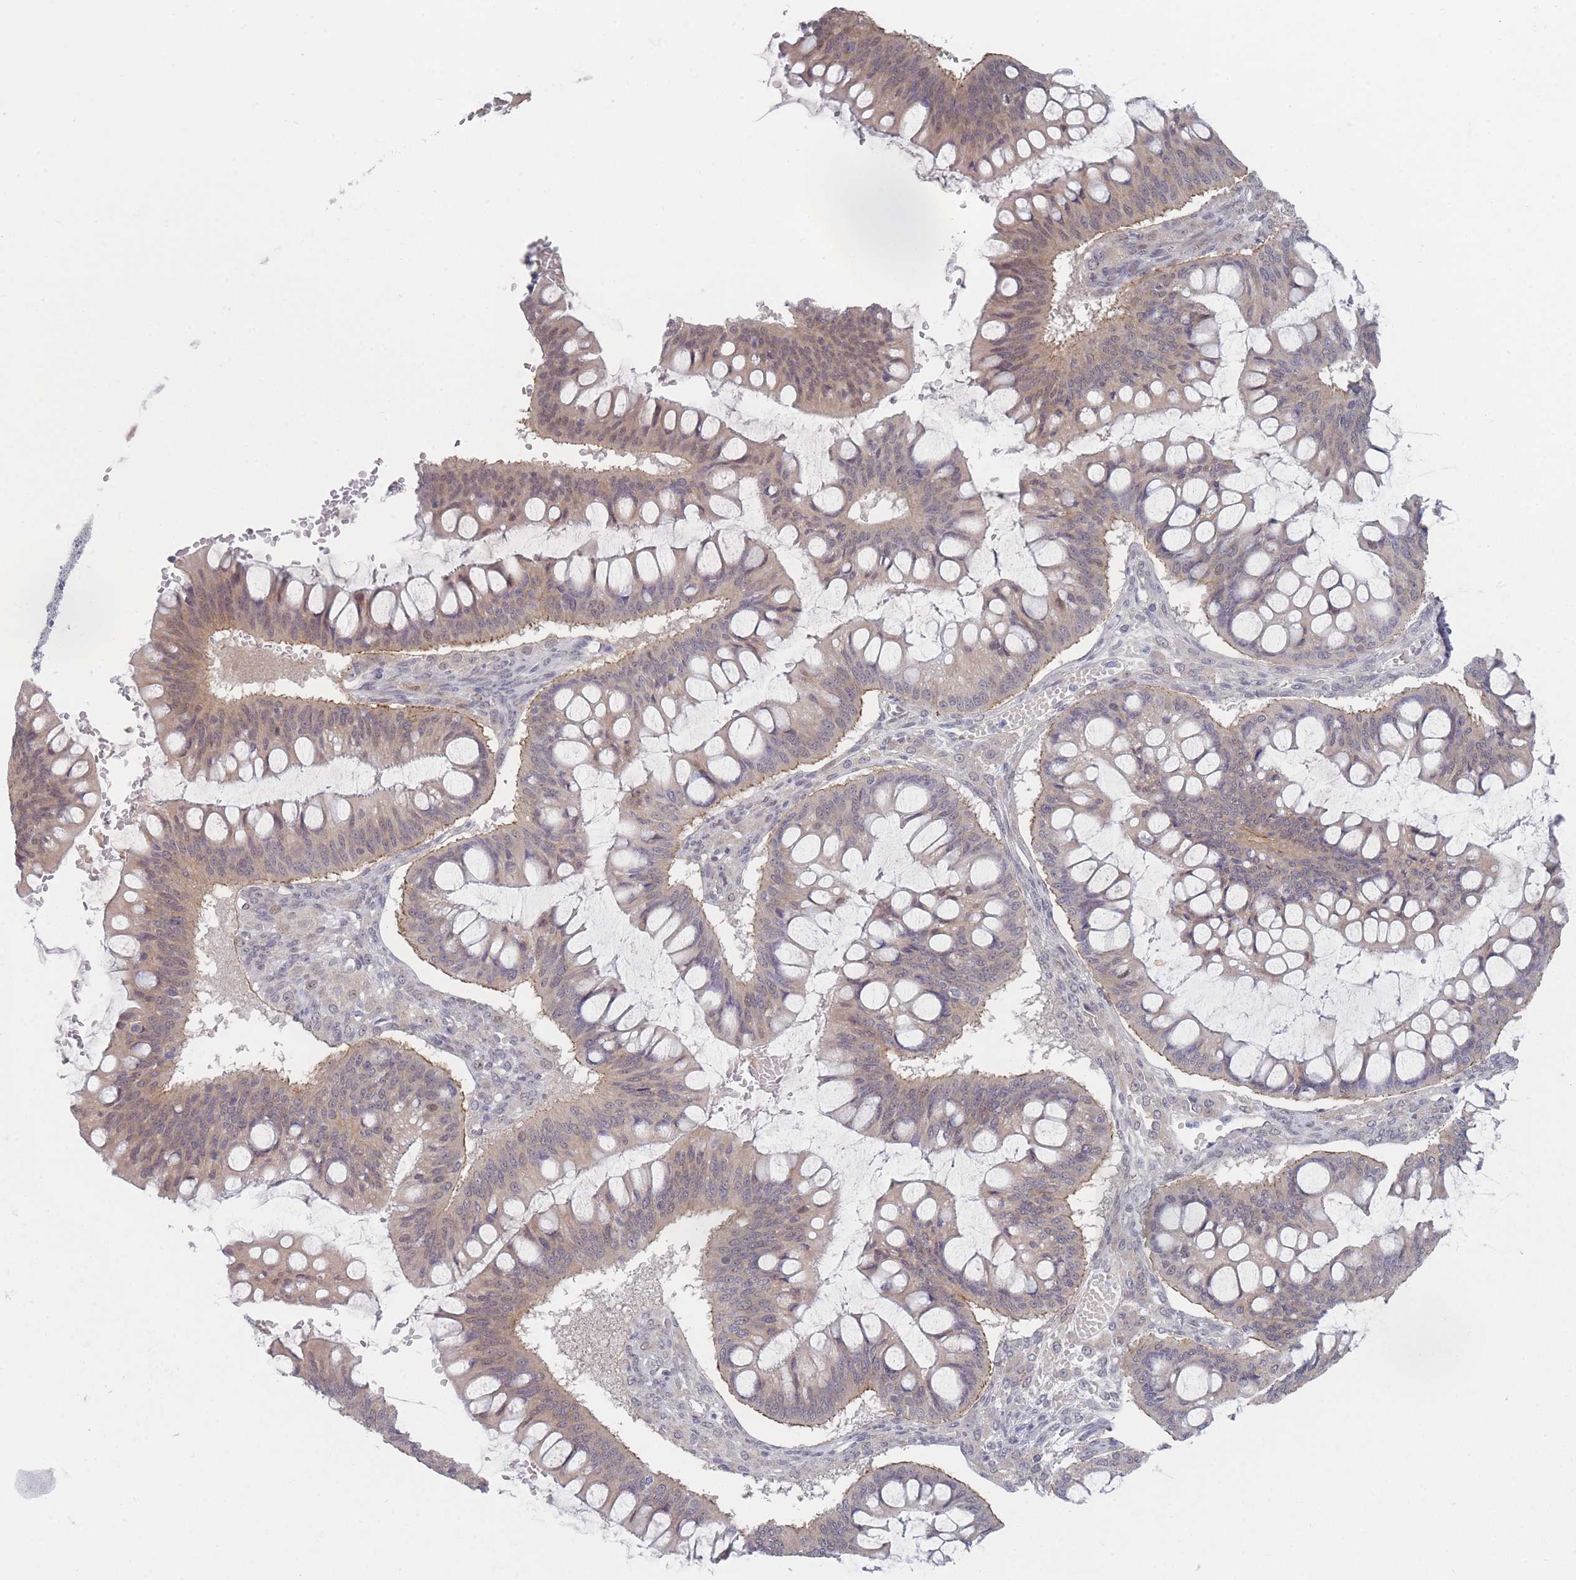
{"staining": {"intensity": "weak", "quantity": "<25%", "location": "cytoplasmic/membranous"}, "tissue": "ovarian cancer", "cell_type": "Tumor cells", "image_type": "cancer", "snomed": [{"axis": "morphology", "description": "Cystadenocarcinoma, mucinous, NOS"}, {"axis": "topography", "description": "Ovary"}], "caption": "Micrograph shows no protein positivity in tumor cells of mucinous cystadenocarcinoma (ovarian) tissue. Nuclei are stained in blue.", "gene": "ANKRD10", "patient": {"sex": "female", "age": 73}}